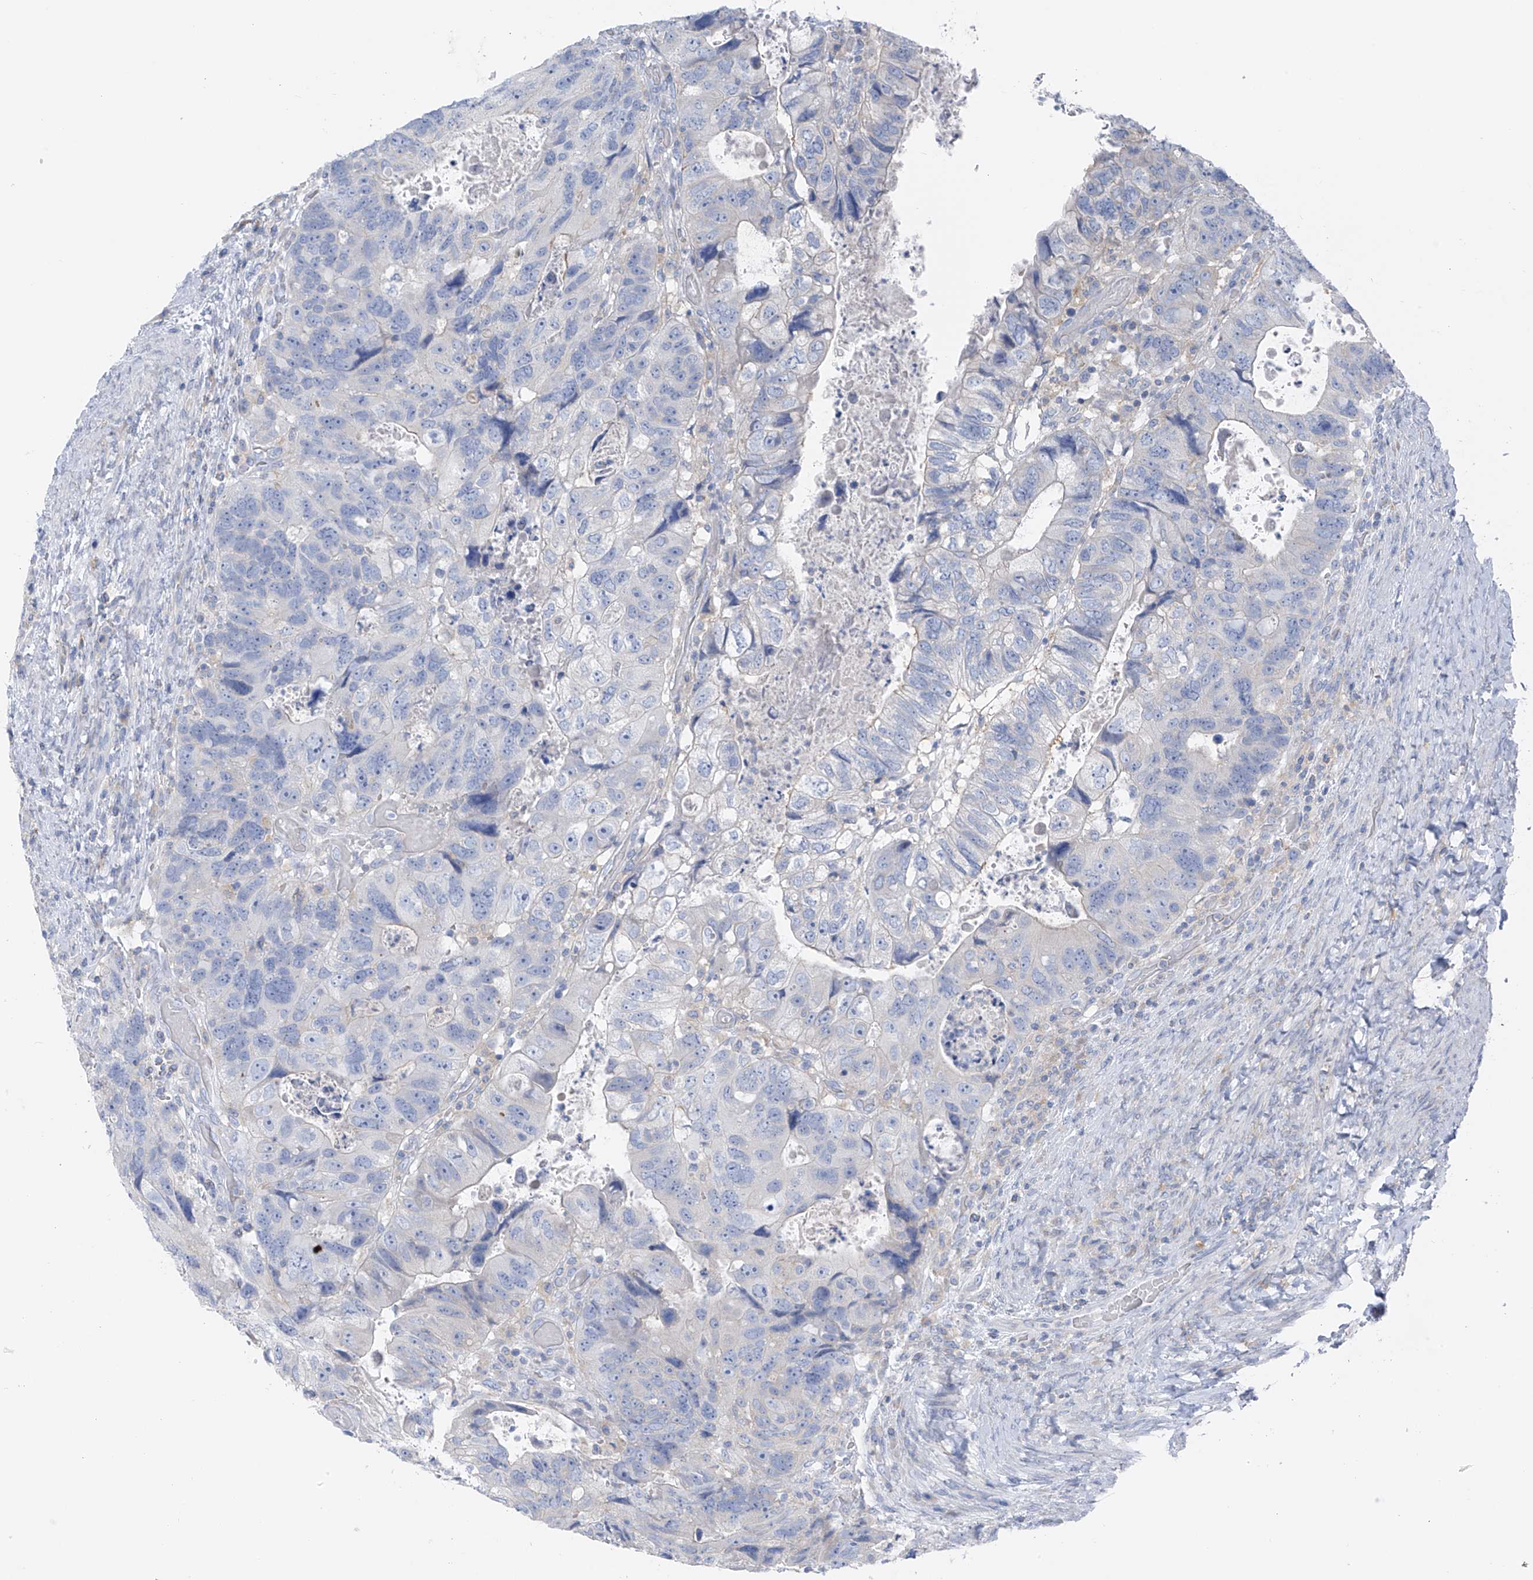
{"staining": {"intensity": "negative", "quantity": "none", "location": "none"}, "tissue": "colorectal cancer", "cell_type": "Tumor cells", "image_type": "cancer", "snomed": [{"axis": "morphology", "description": "Adenocarcinoma, NOS"}, {"axis": "topography", "description": "Rectum"}], "caption": "Immunohistochemistry of colorectal cancer (adenocarcinoma) shows no expression in tumor cells.", "gene": "POMGNT2", "patient": {"sex": "male", "age": 59}}